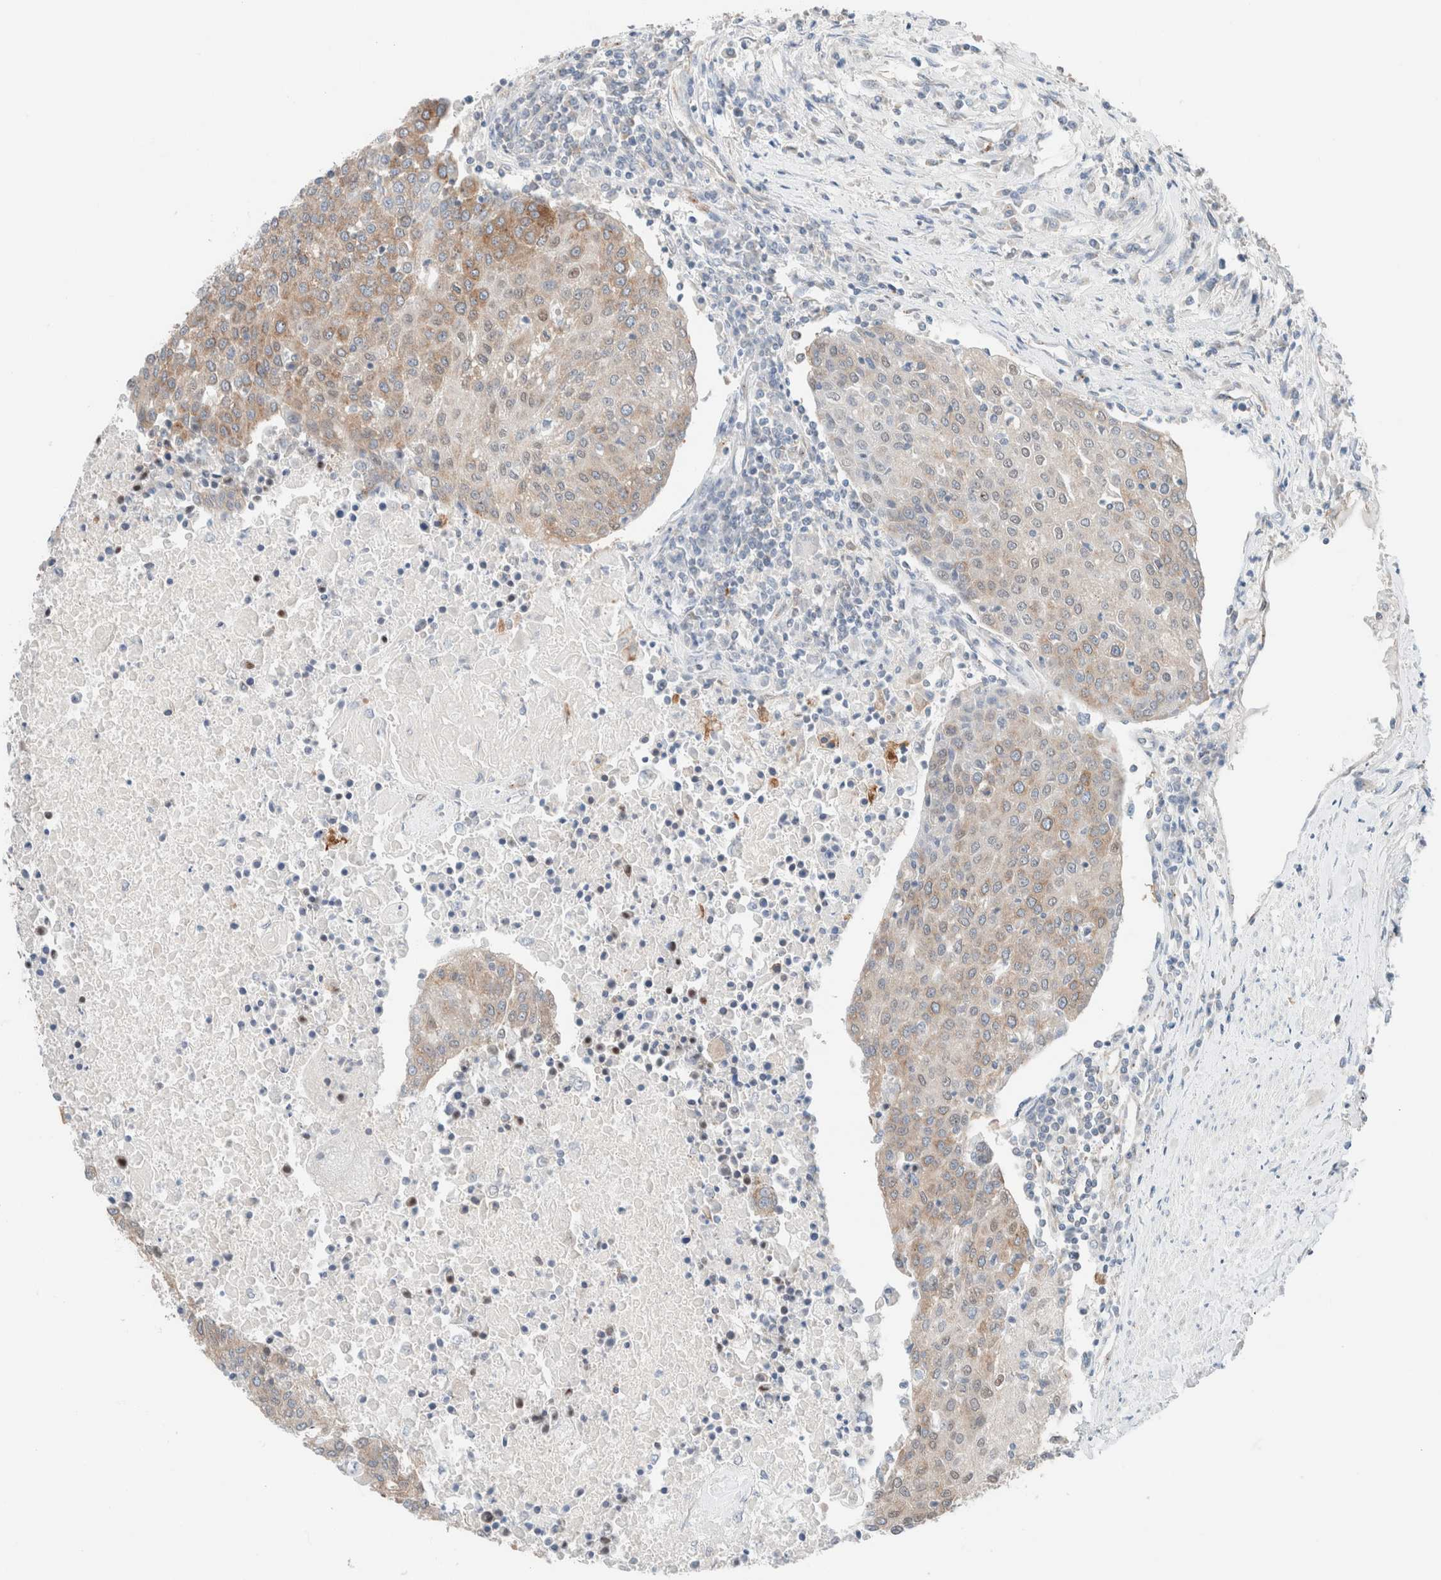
{"staining": {"intensity": "moderate", "quantity": ">75%", "location": "cytoplasmic/membranous"}, "tissue": "urothelial cancer", "cell_type": "Tumor cells", "image_type": "cancer", "snomed": [{"axis": "morphology", "description": "Urothelial carcinoma, High grade"}, {"axis": "topography", "description": "Urinary bladder"}], "caption": "About >75% of tumor cells in urothelial cancer show moderate cytoplasmic/membranous protein expression as visualized by brown immunohistochemical staining.", "gene": "CASC3", "patient": {"sex": "female", "age": 85}}